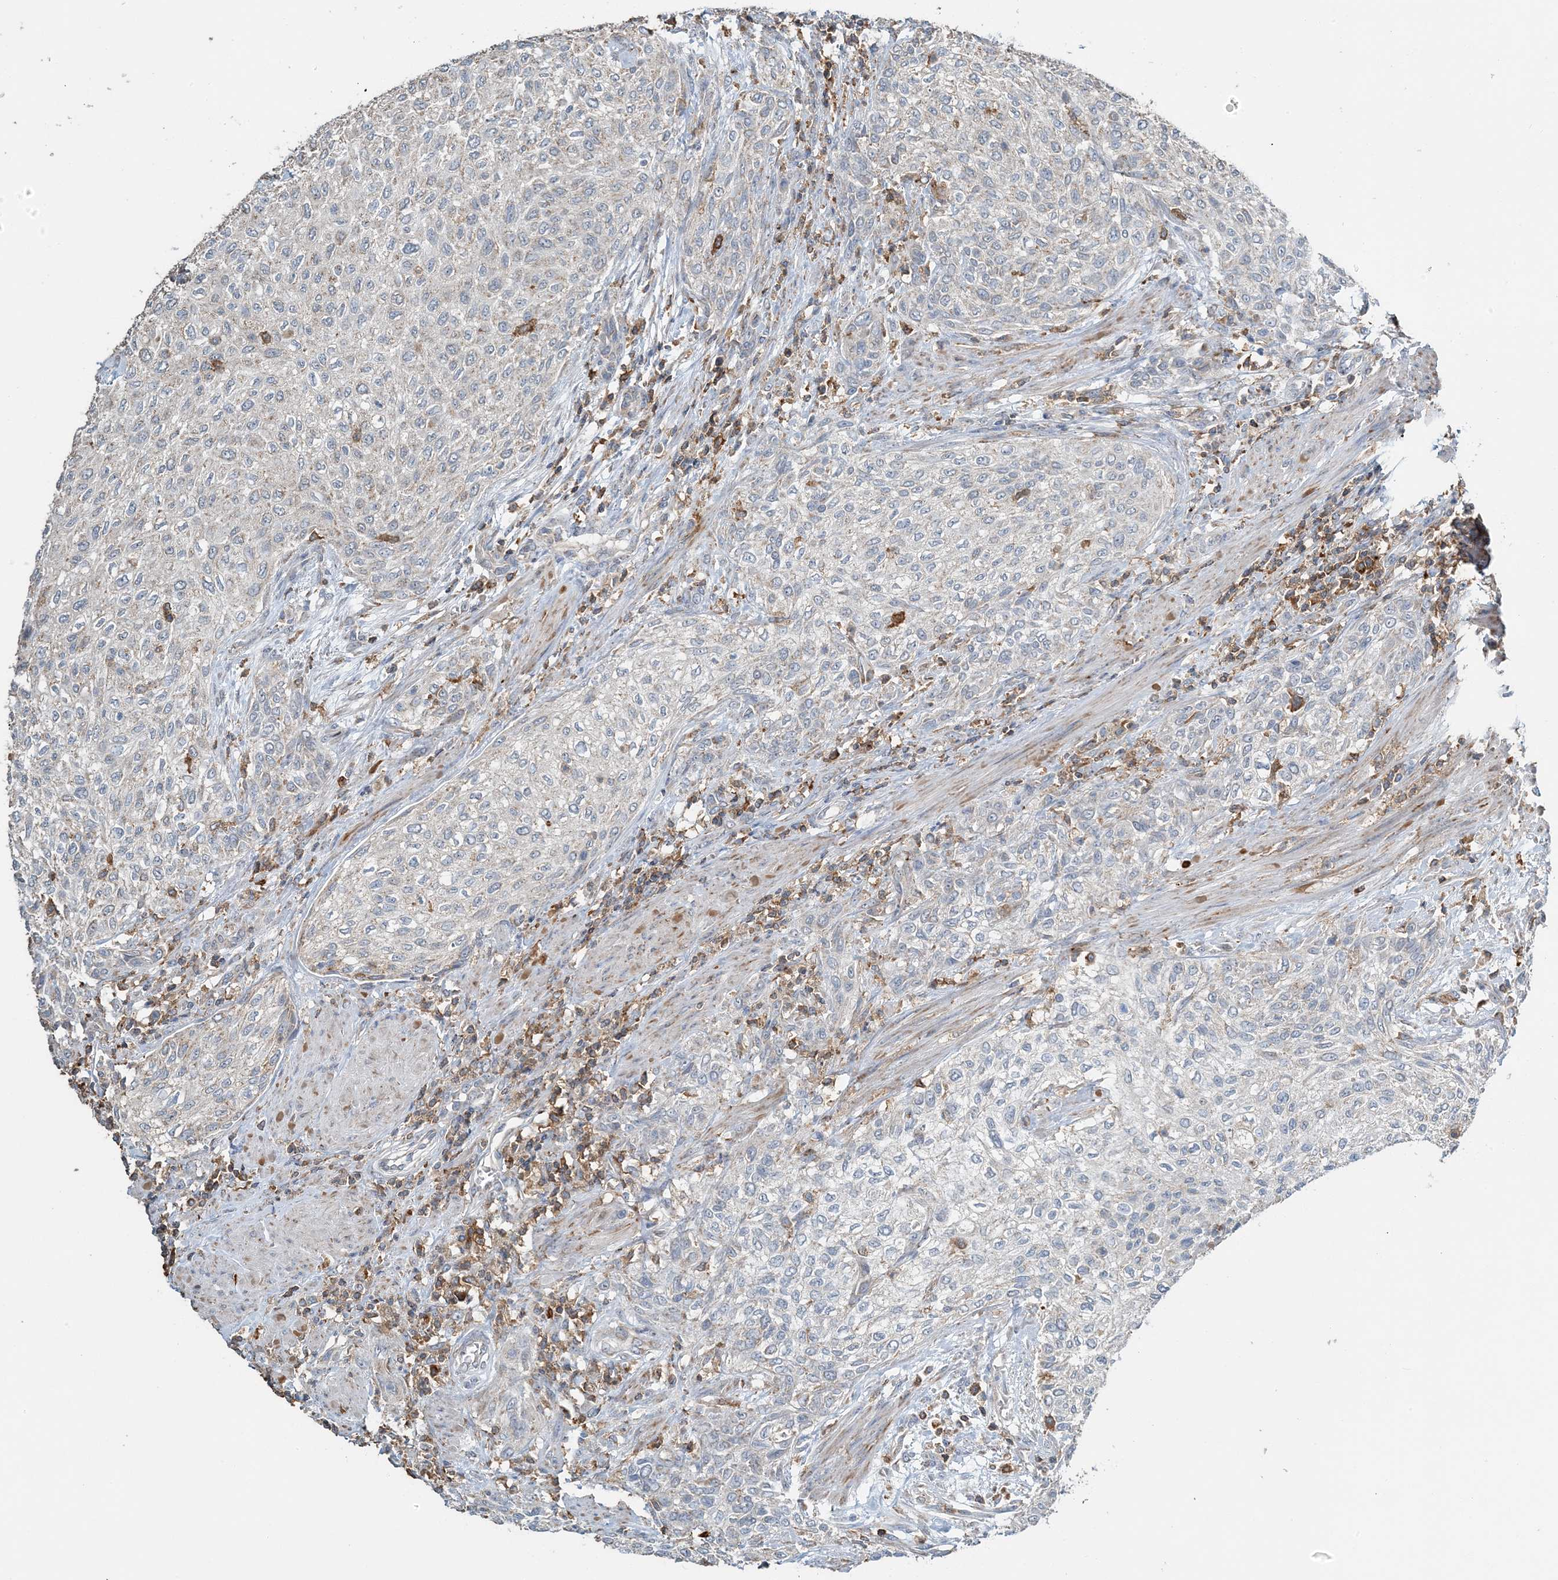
{"staining": {"intensity": "negative", "quantity": "none", "location": "none"}, "tissue": "urothelial cancer", "cell_type": "Tumor cells", "image_type": "cancer", "snomed": [{"axis": "morphology", "description": "Urothelial carcinoma, High grade"}, {"axis": "topography", "description": "Urinary bladder"}], "caption": "Immunohistochemistry of human urothelial cancer displays no positivity in tumor cells.", "gene": "TMLHE", "patient": {"sex": "male", "age": 35}}